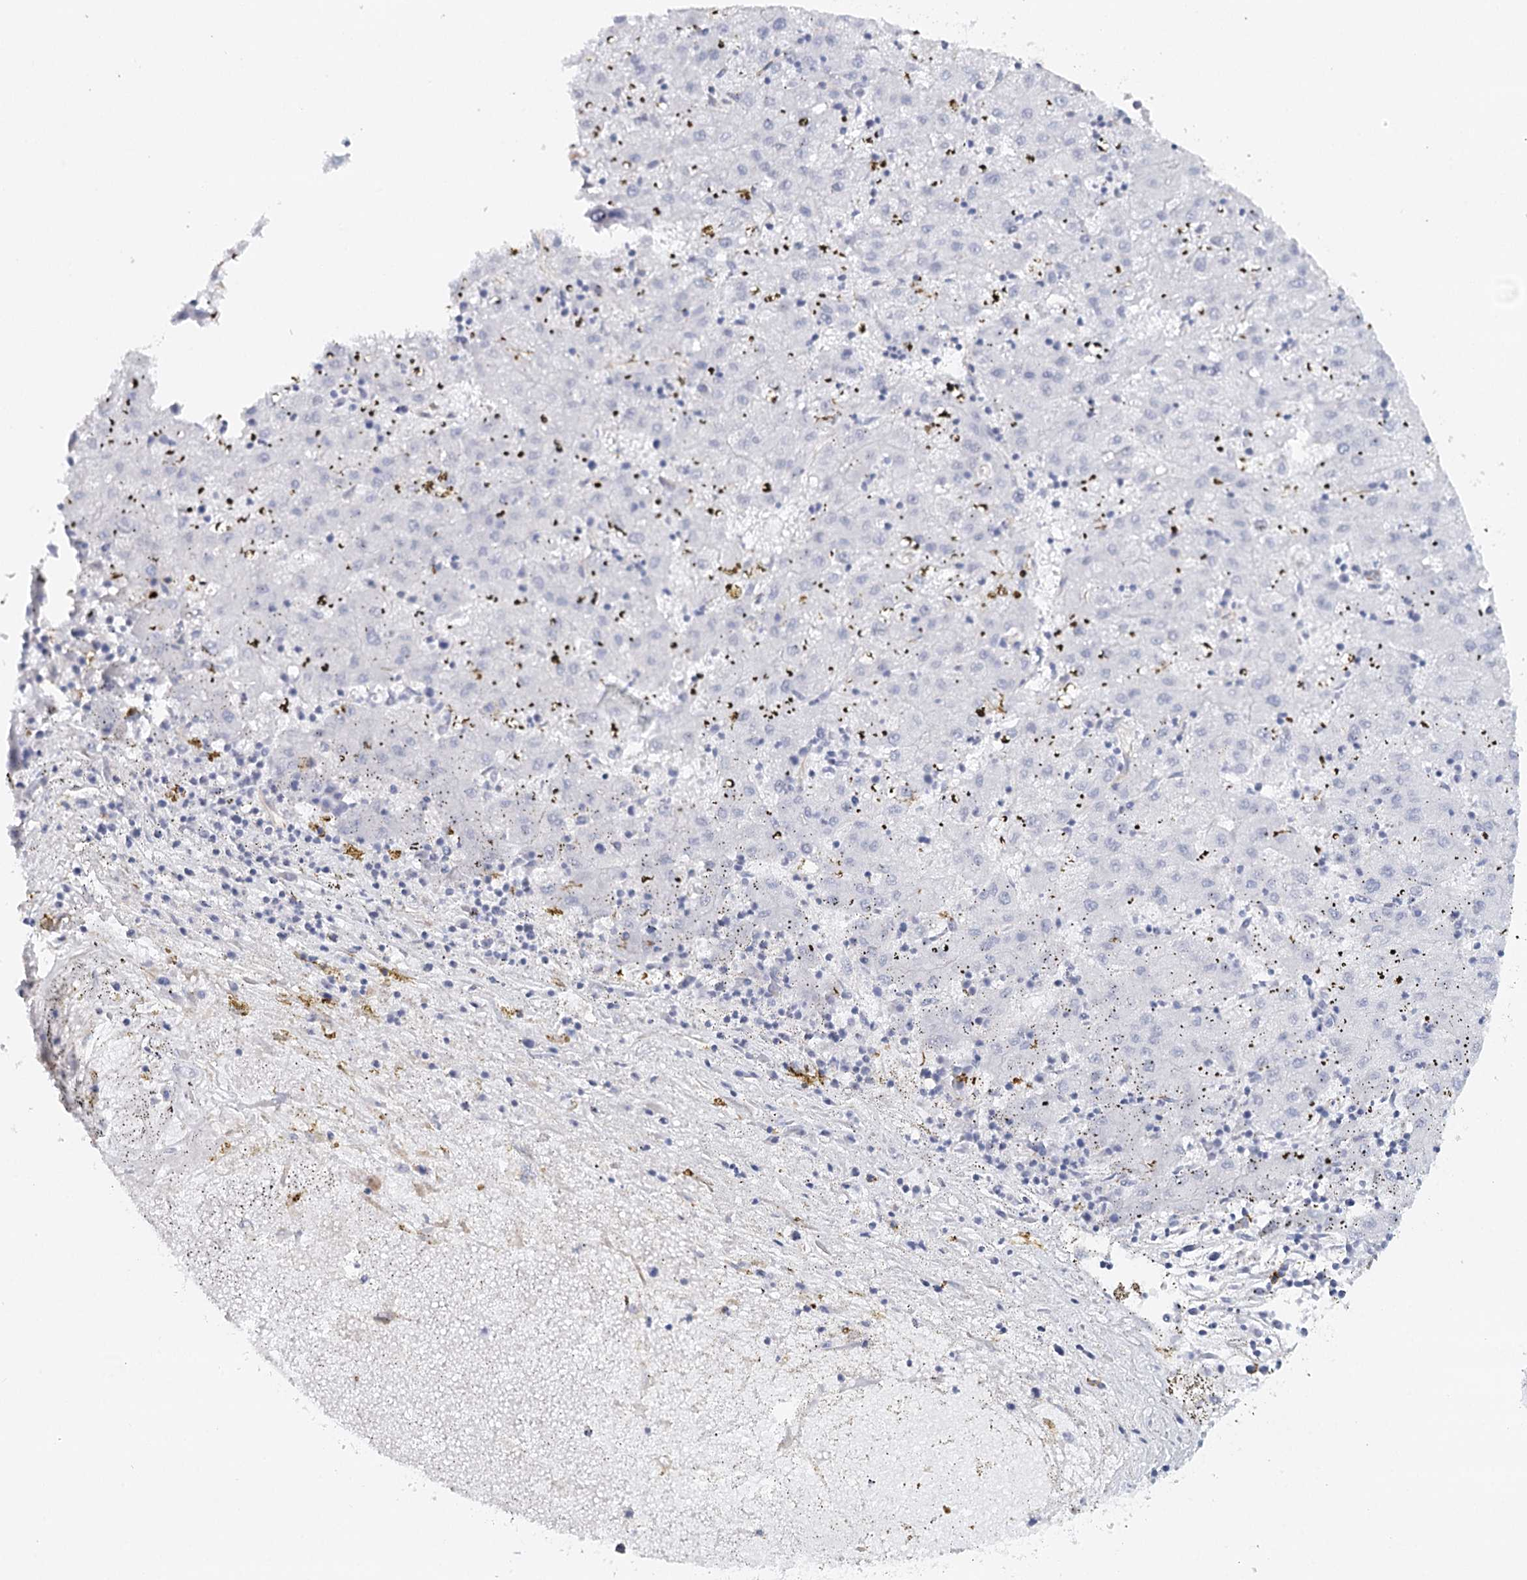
{"staining": {"intensity": "negative", "quantity": "none", "location": "none"}, "tissue": "liver cancer", "cell_type": "Tumor cells", "image_type": "cancer", "snomed": [{"axis": "morphology", "description": "Carcinoma, Hepatocellular, NOS"}, {"axis": "topography", "description": "Liver"}], "caption": "DAB immunohistochemical staining of human liver hepatocellular carcinoma displays no significant positivity in tumor cells. (Immunohistochemistry, brightfield microscopy, high magnification).", "gene": "SYNPO", "patient": {"sex": "male", "age": 72}}